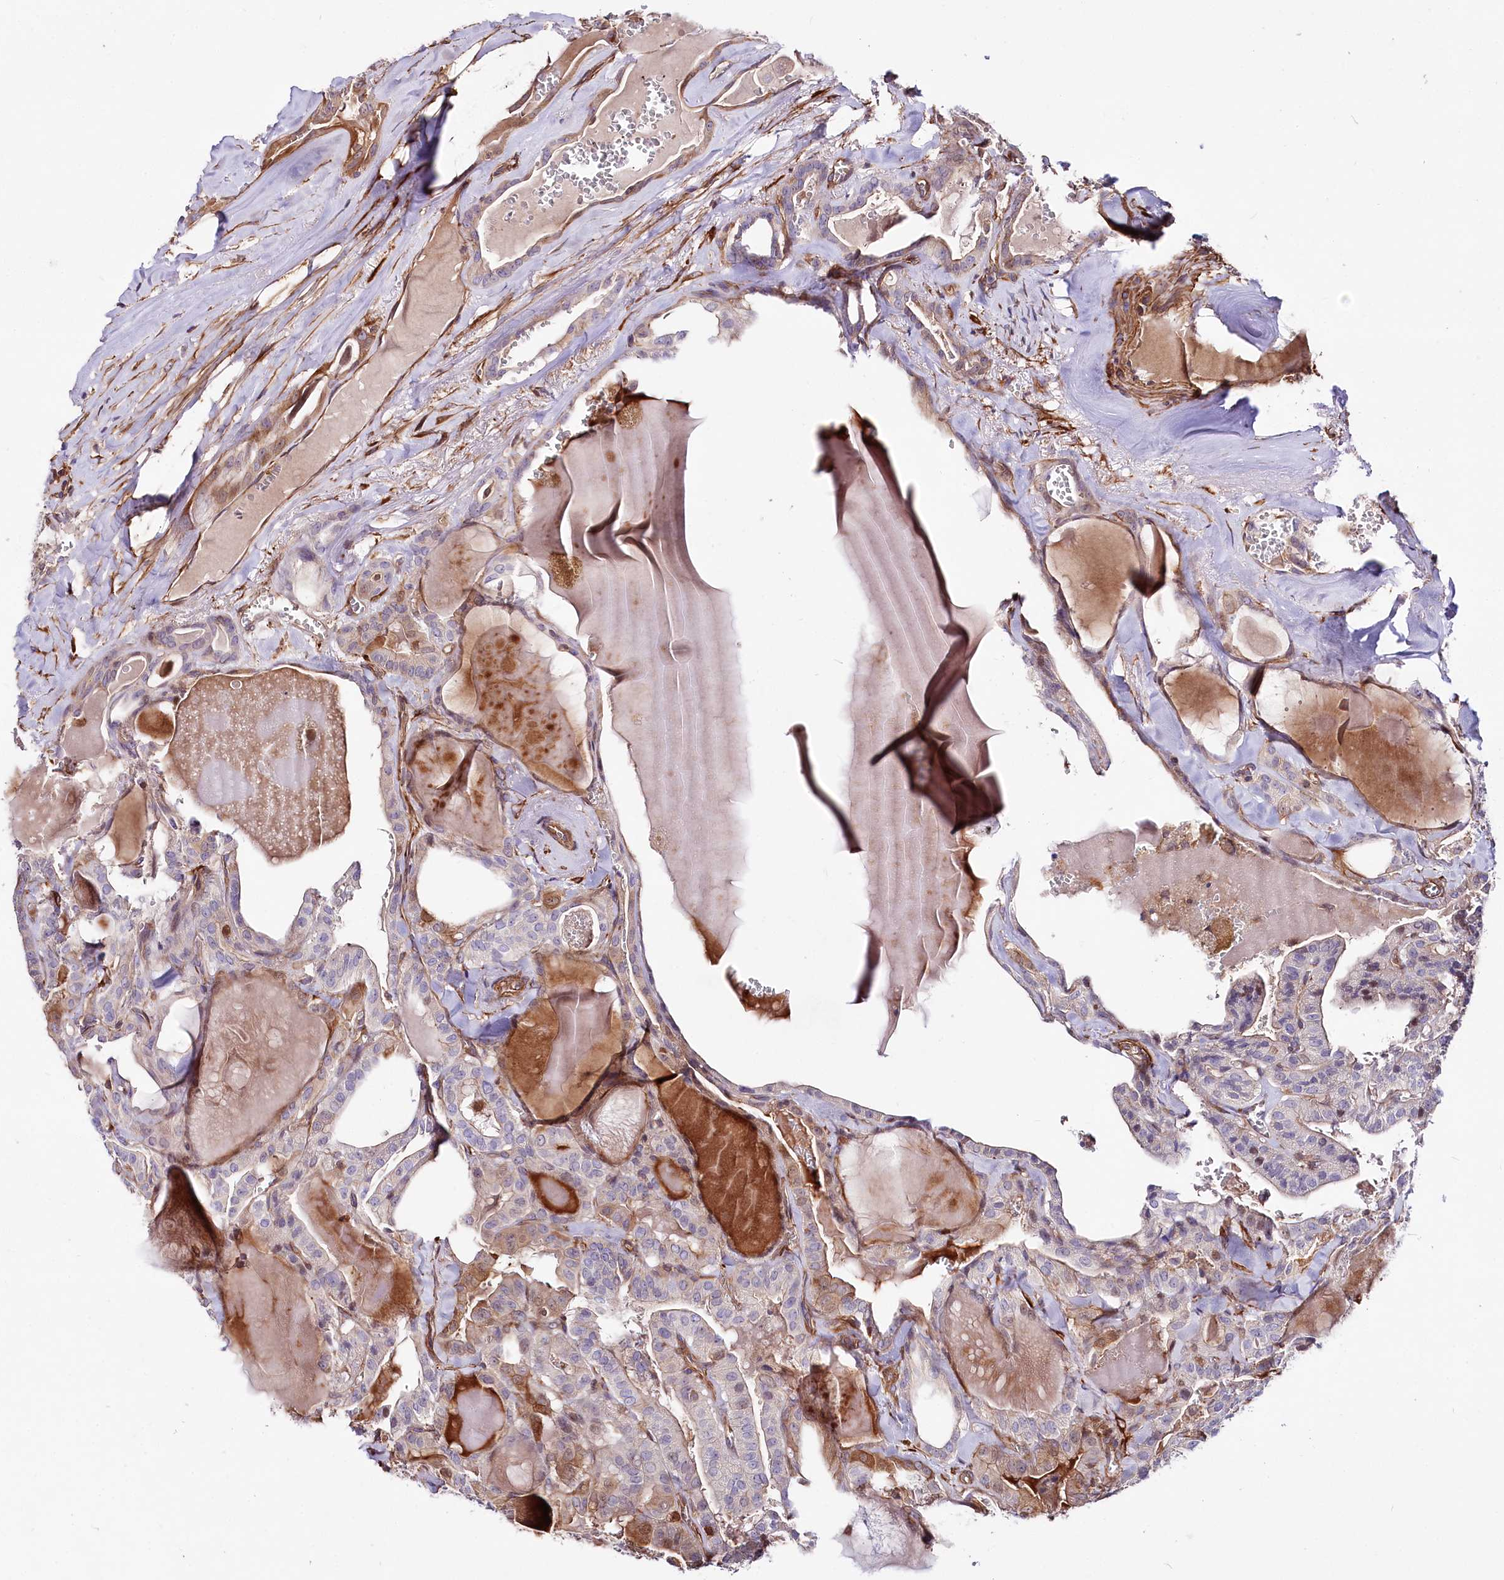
{"staining": {"intensity": "negative", "quantity": "none", "location": "none"}, "tissue": "thyroid cancer", "cell_type": "Tumor cells", "image_type": "cancer", "snomed": [{"axis": "morphology", "description": "Papillary adenocarcinoma, NOS"}, {"axis": "topography", "description": "Thyroid gland"}], "caption": "Immunohistochemistry (IHC) of human thyroid papillary adenocarcinoma displays no staining in tumor cells. Nuclei are stained in blue.", "gene": "FCHSD2", "patient": {"sex": "male", "age": 52}}